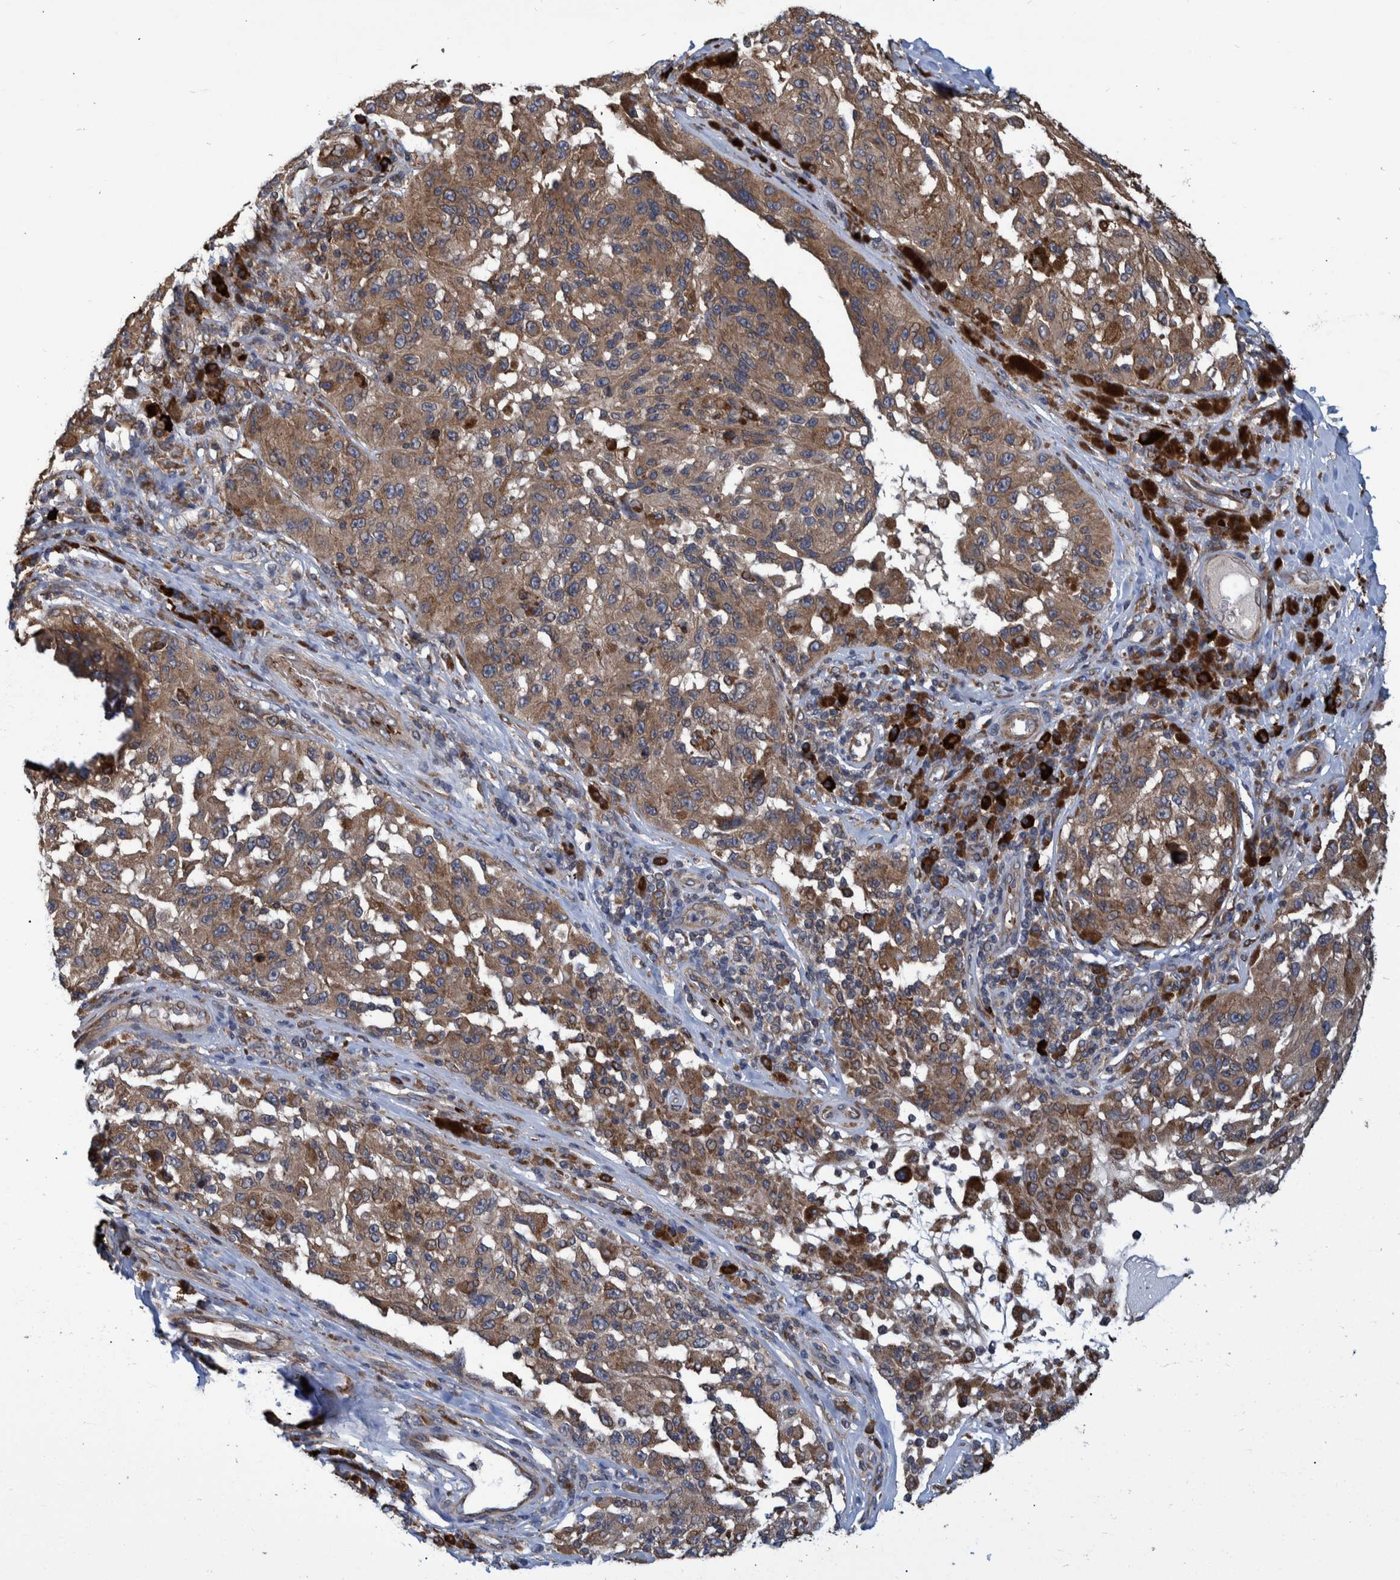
{"staining": {"intensity": "moderate", "quantity": ">75%", "location": "cytoplasmic/membranous"}, "tissue": "melanoma", "cell_type": "Tumor cells", "image_type": "cancer", "snomed": [{"axis": "morphology", "description": "Malignant melanoma, NOS"}, {"axis": "topography", "description": "Skin"}], "caption": "Malignant melanoma tissue displays moderate cytoplasmic/membranous expression in approximately >75% of tumor cells", "gene": "SPAG5", "patient": {"sex": "female", "age": 73}}